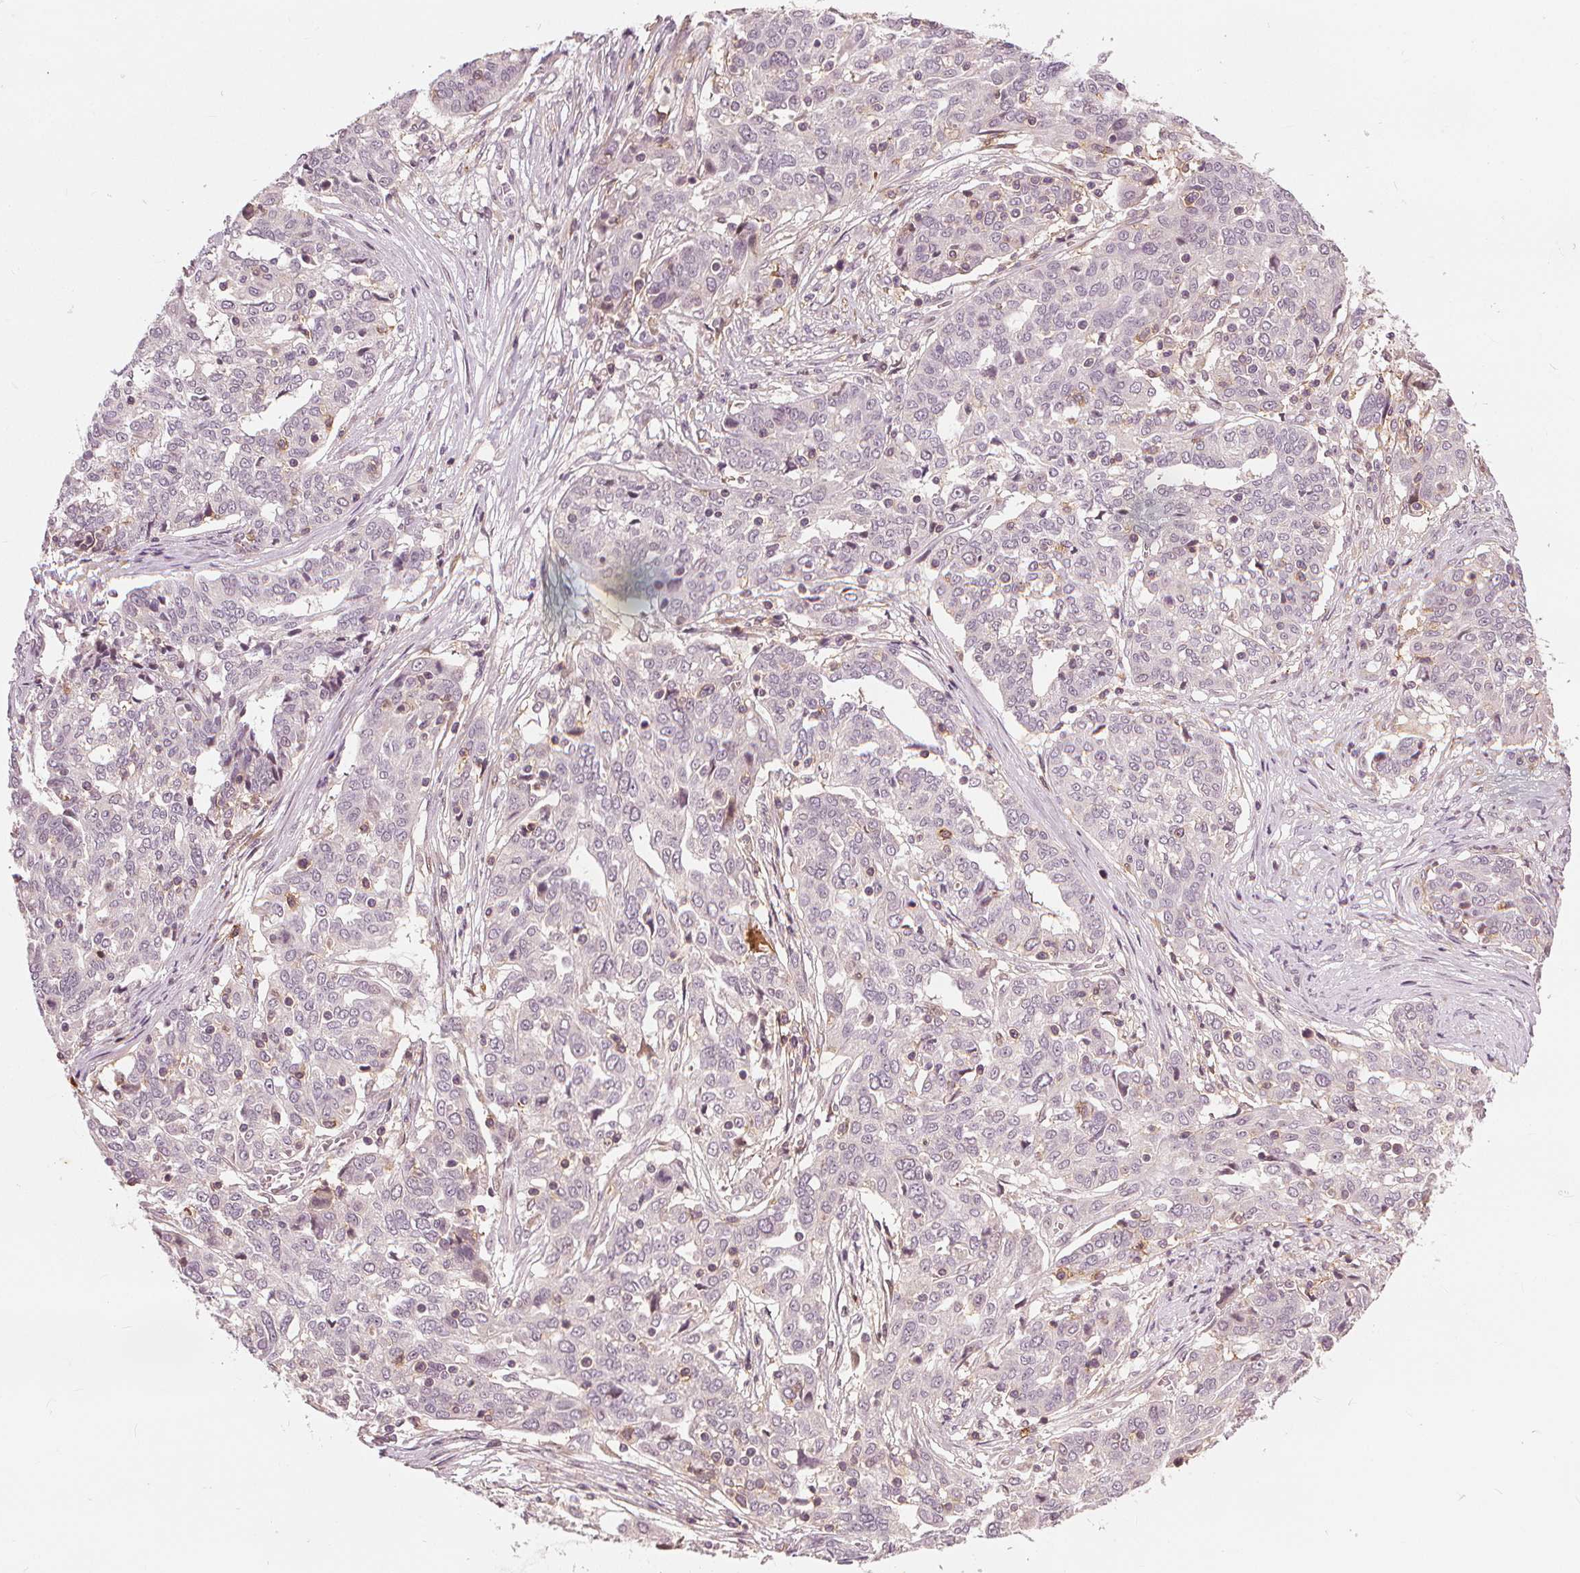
{"staining": {"intensity": "negative", "quantity": "none", "location": "none"}, "tissue": "ovarian cancer", "cell_type": "Tumor cells", "image_type": "cancer", "snomed": [{"axis": "morphology", "description": "Cystadenocarcinoma, serous, NOS"}, {"axis": "topography", "description": "Ovary"}], "caption": "Immunohistochemistry (IHC) image of neoplastic tissue: ovarian cancer (serous cystadenocarcinoma) stained with DAB demonstrates no significant protein staining in tumor cells.", "gene": "SLC34A1", "patient": {"sex": "female", "age": 67}}